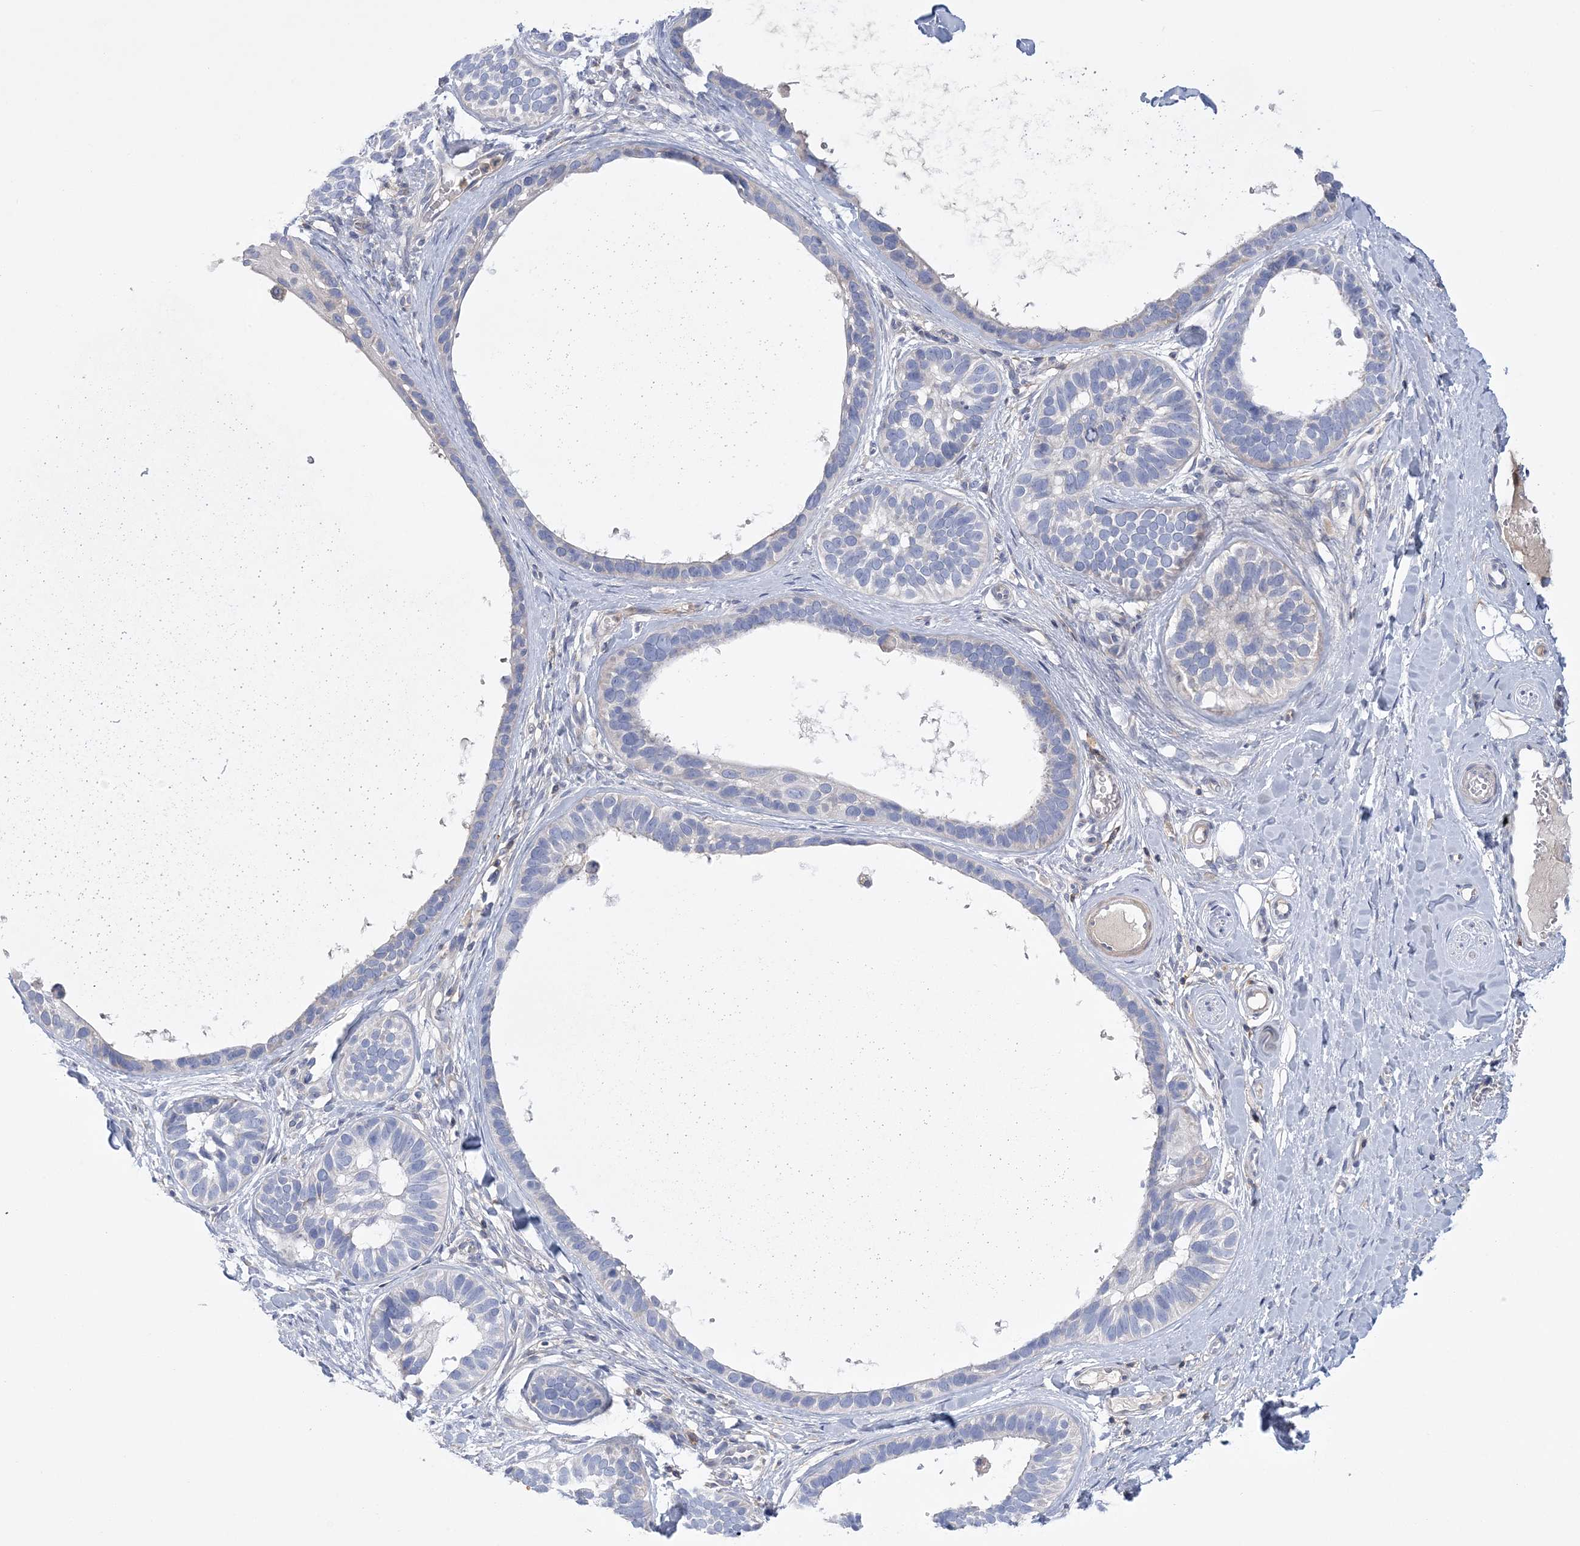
{"staining": {"intensity": "negative", "quantity": "none", "location": "none"}, "tissue": "skin cancer", "cell_type": "Tumor cells", "image_type": "cancer", "snomed": [{"axis": "morphology", "description": "Basal cell carcinoma"}, {"axis": "topography", "description": "Skin"}], "caption": "Tumor cells are negative for protein expression in human skin basal cell carcinoma.", "gene": "ARSJ", "patient": {"sex": "male", "age": 62}}